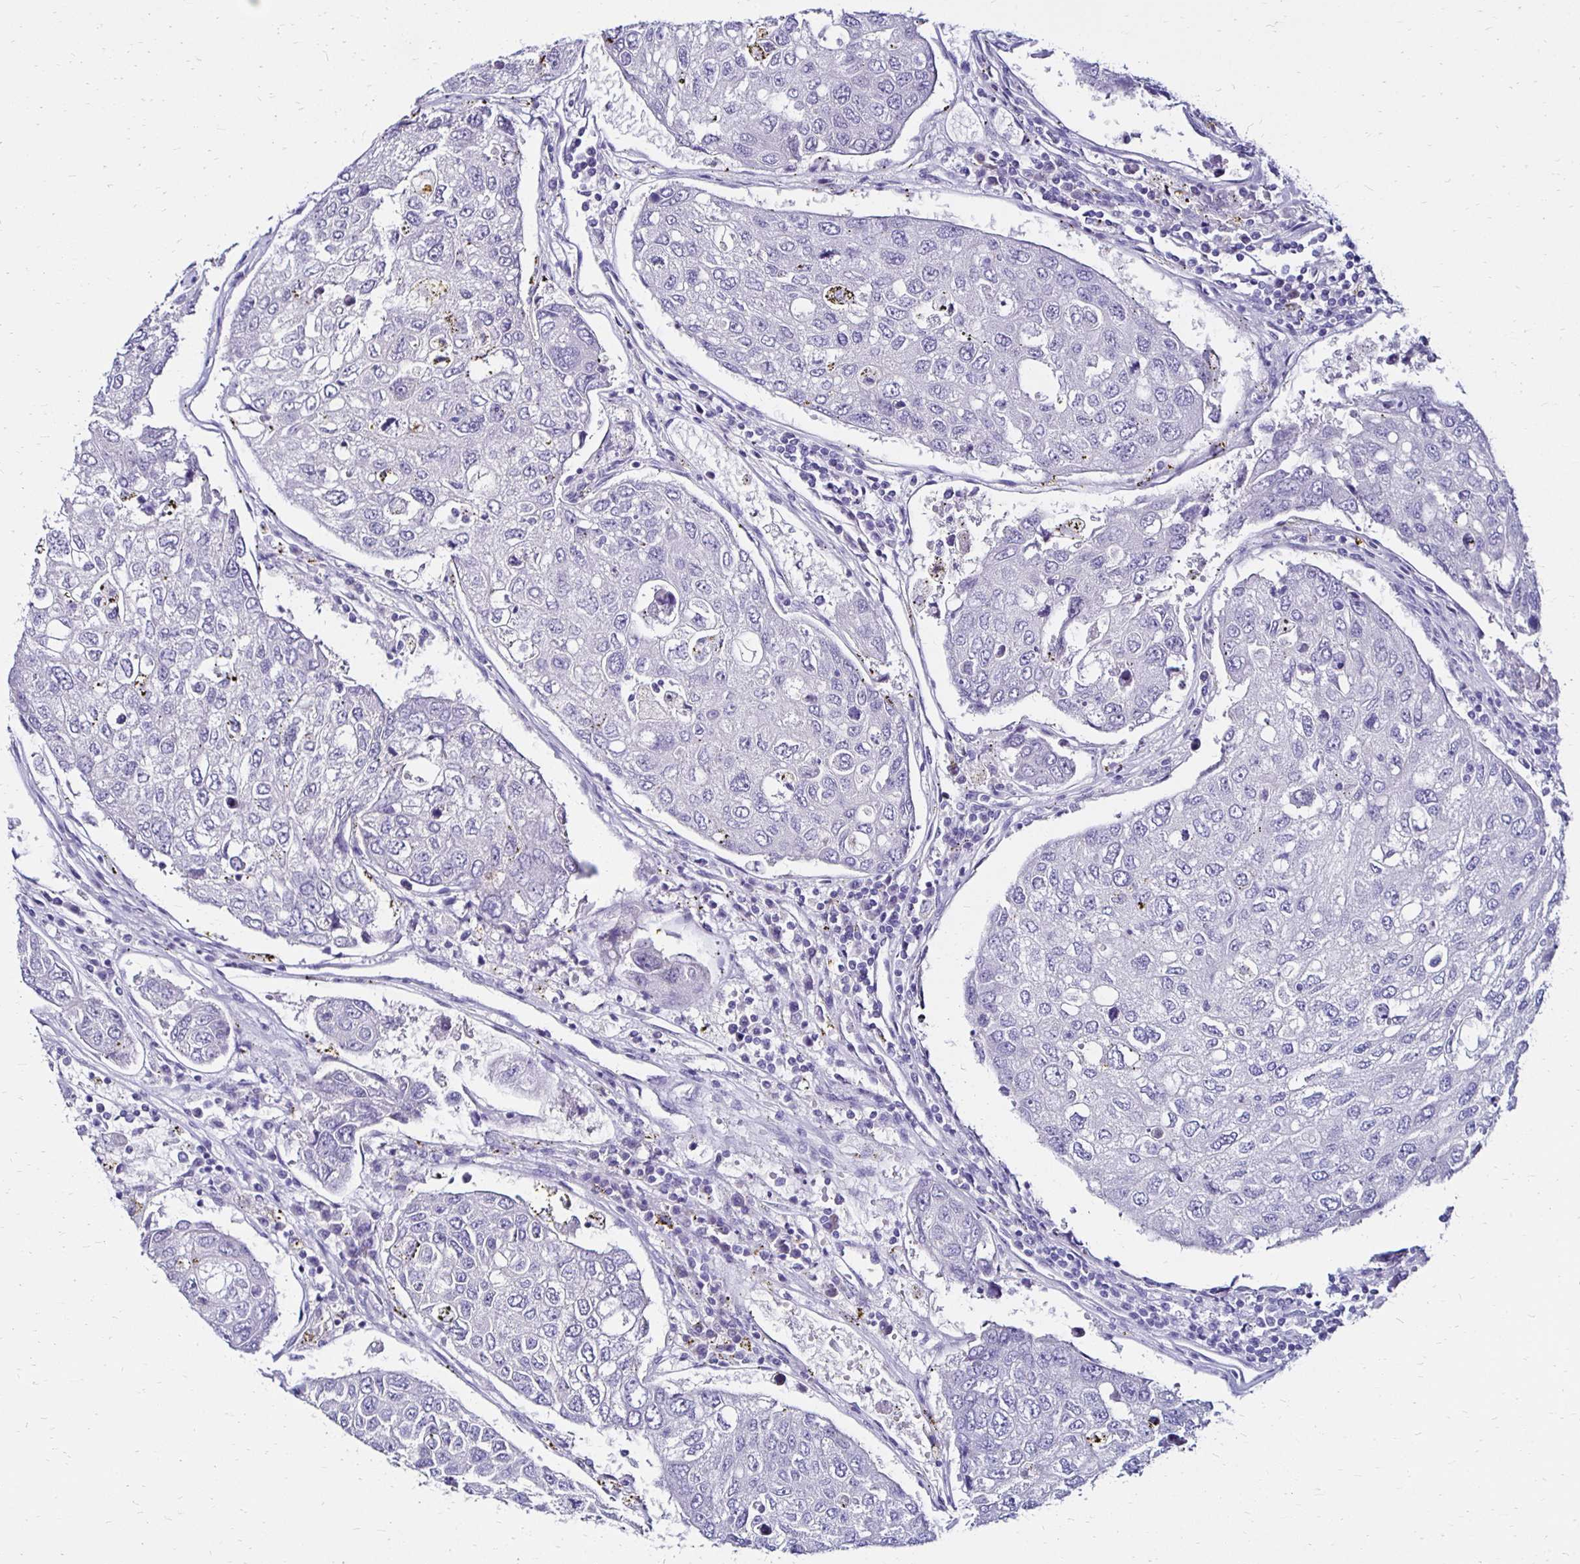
{"staining": {"intensity": "negative", "quantity": "none", "location": "none"}, "tissue": "urothelial cancer", "cell_type": "Tumor cells", "image_type": "cancer", "snomed": [{"axis": "morphology", "description": "Urothelial carcinoma, High grade"}, {"axis": "topography", "description": "Lymph node"}, {"axis": "topography", "description": "Urinary bladder"}], "caption": "This is an immunohistochemistry (IHC) photomicrograph of urothelial carcinoma (high-grade). There is no staining in tumor cells.", "gene": "KCNT1", "patient": {"sex": "male", "age": 51}}